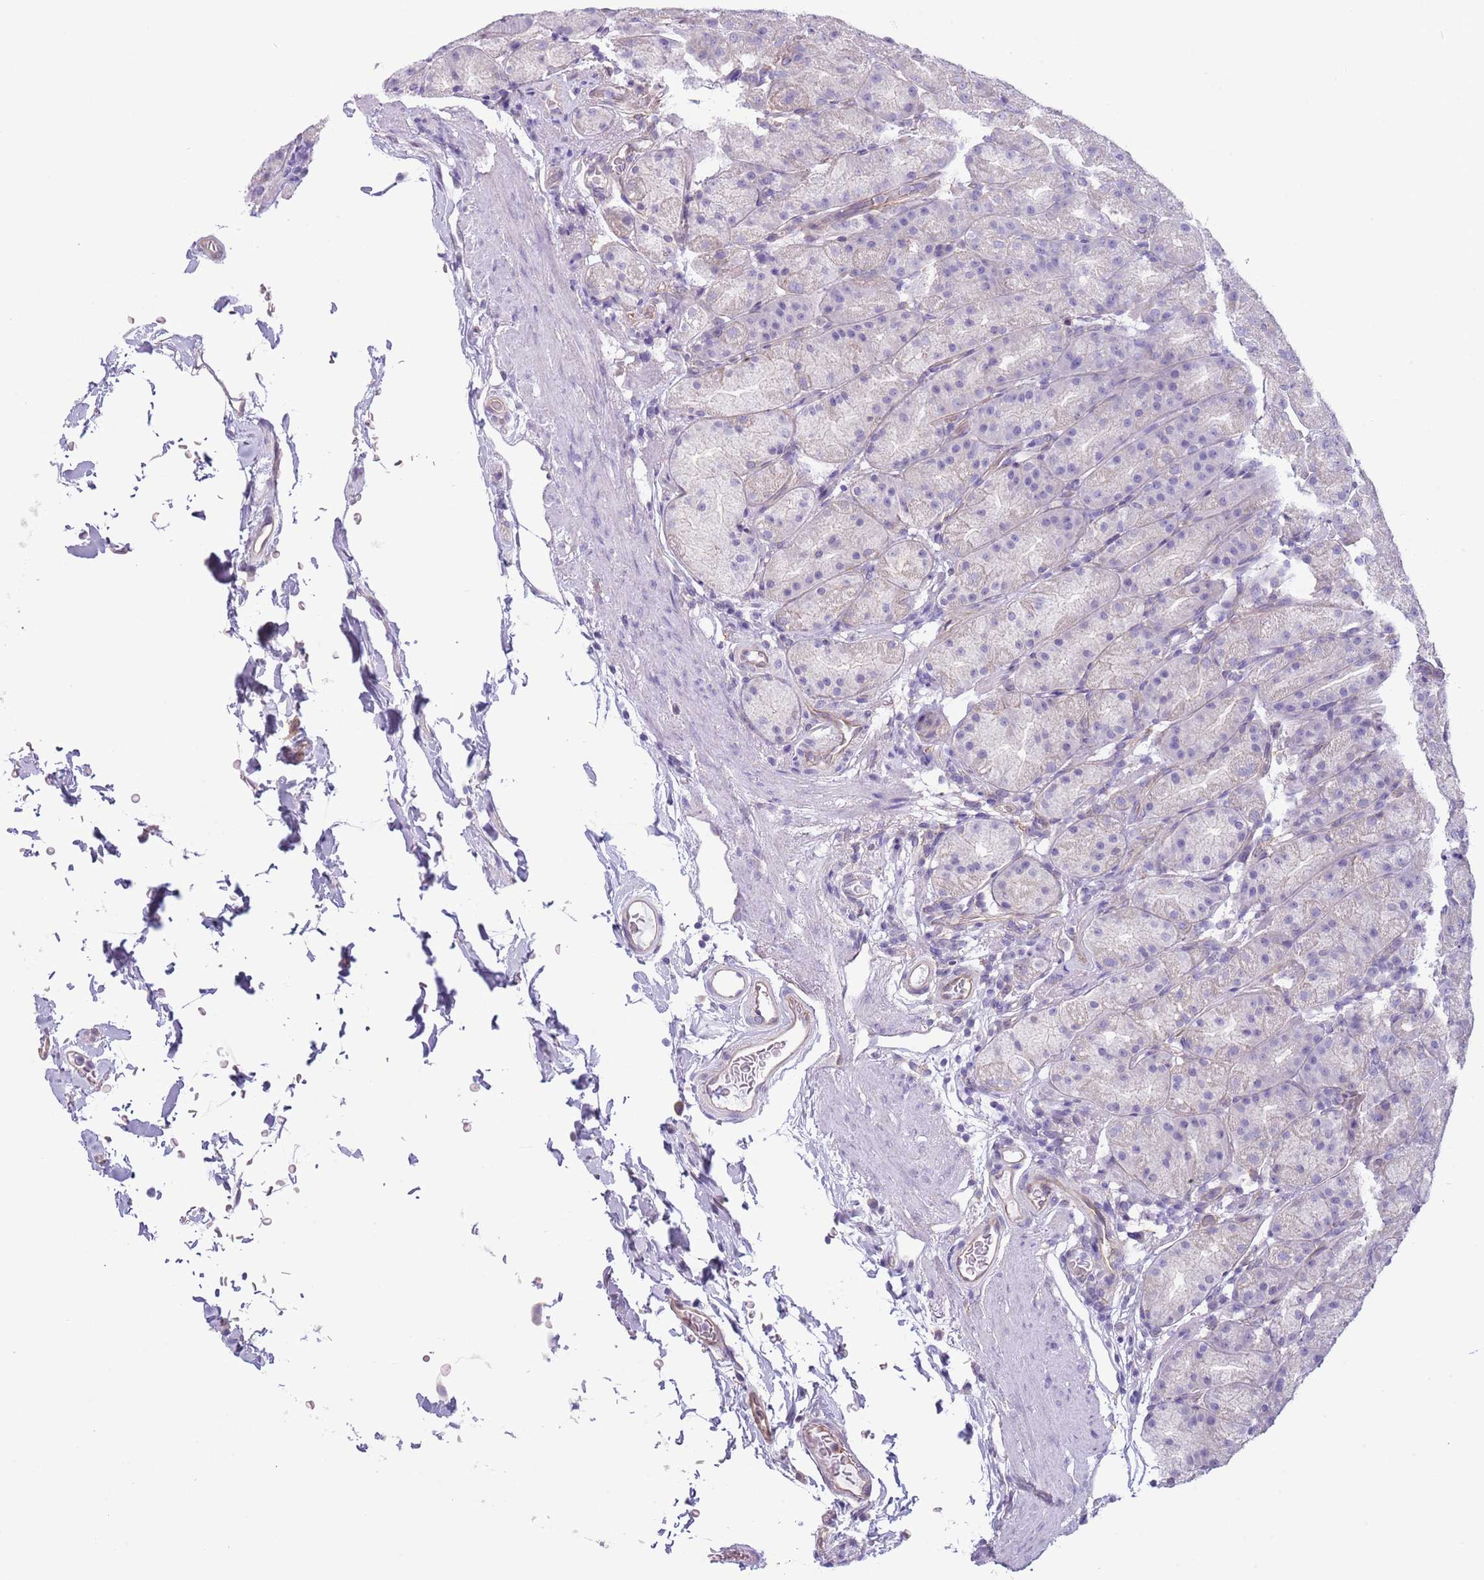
{"staining": {"intensity": "weak", "quantity": "<25%", "location": "cytoplasmic/membranous"}, "tissue": "stomach", "cell_type": "Glandular cells", "image_type": "normal", "snomed": [{"axis": "morphology", "description": "Normal tissue, NOS"}, {"axis": "topography", "description": "Stomach, upper"}, {"axis": "topography", "description": "Stomach"}], "caption": "Immunohistochemical staining of unremarkable stomach exhibits no significant staining in glandular cells.", "gene": "RBP3", "patient": {"sex": "male", "age": 68}}